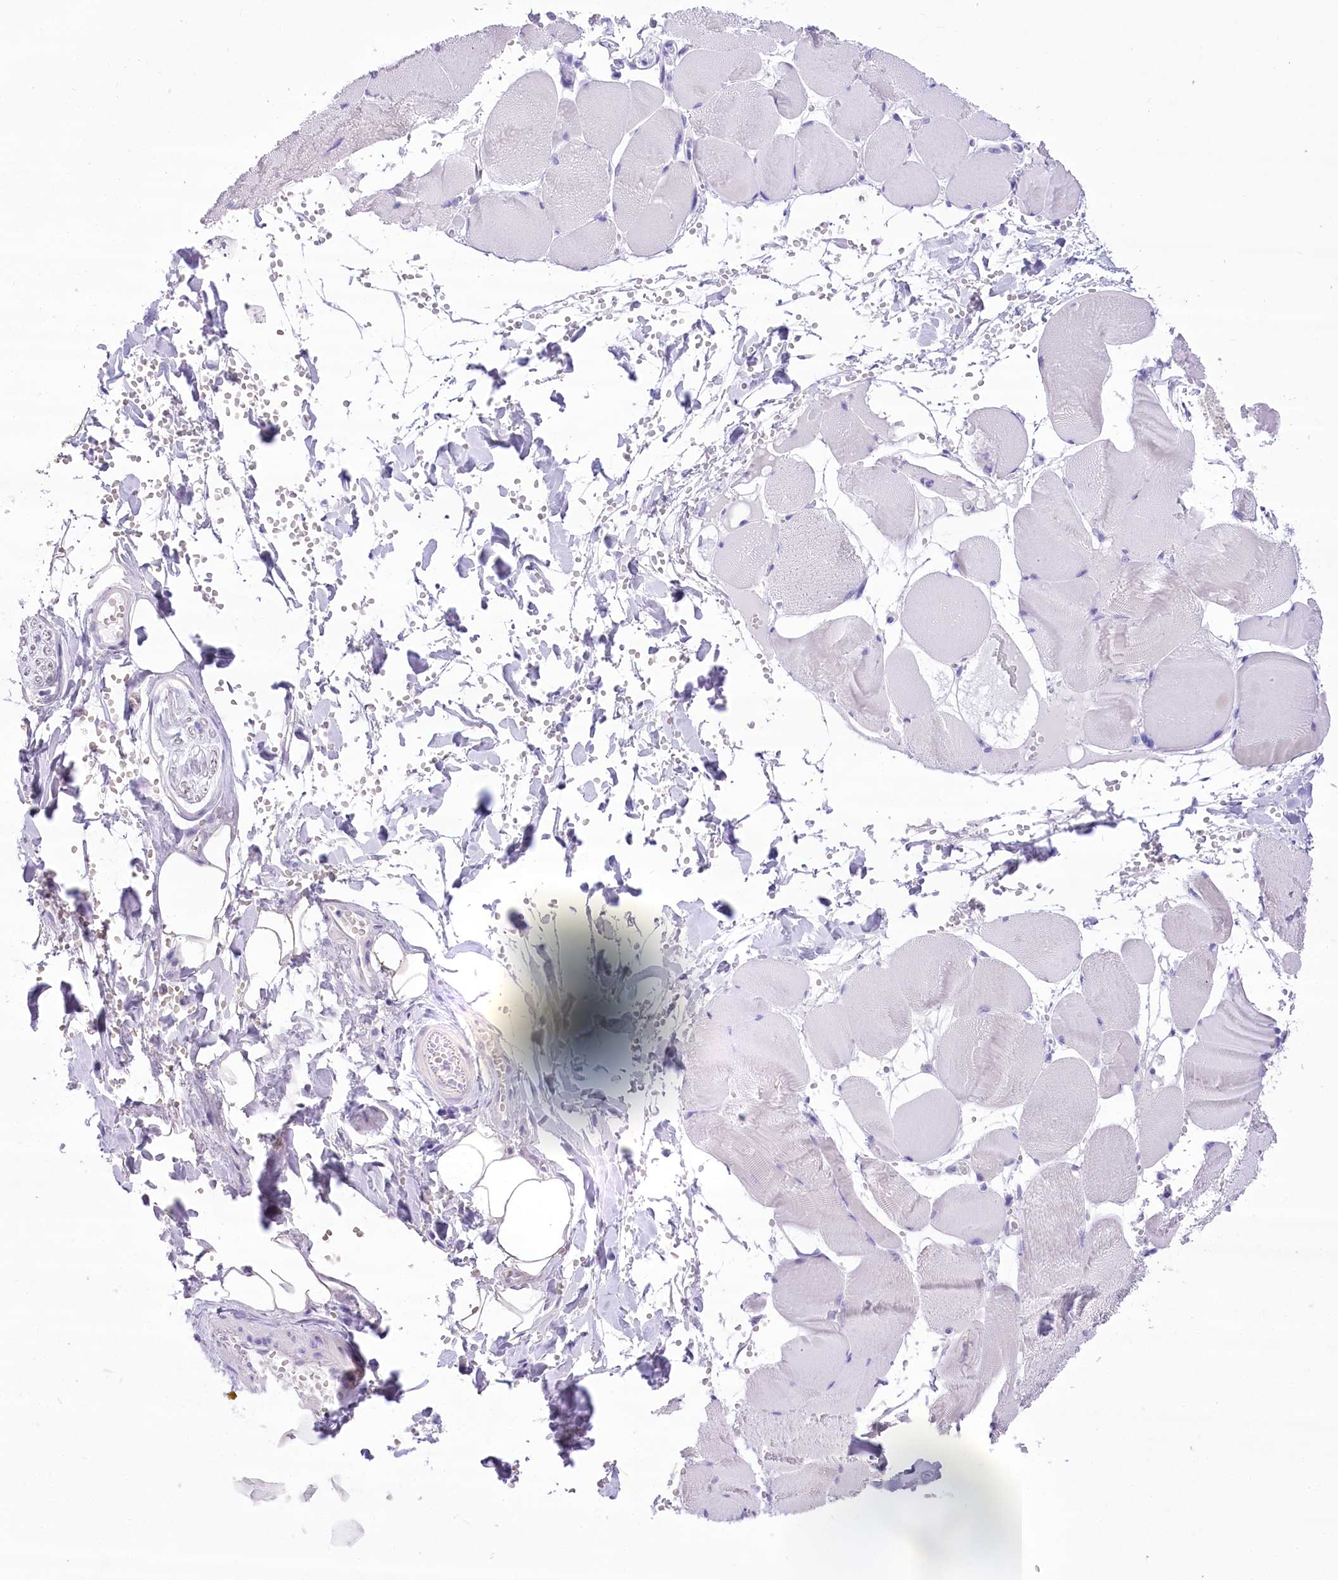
{"staining": {"intensity": "negative", "quantity": "none", "location": "none"}, "tissue": "adipose tissue", "cell_type": "Adipocytes", "image_type": "normal", "snomed": [{"axis": "morphology", "description": "Normal tissue, NOS"}, {"axis": "topography", "description": "Skeletal muscle"}, {"axis": "topography", "description": "Peripheral nerve tissue"}], "caption": "Image shows no significant protein expression in adipocytes of normal adipose tissue. (DAB (3,3'-diaminobenzidine) immunohistochemistry with hematoxylin counter stain).", "gene": "PBLD", "patient": {"sex": "female", "age": 55}}